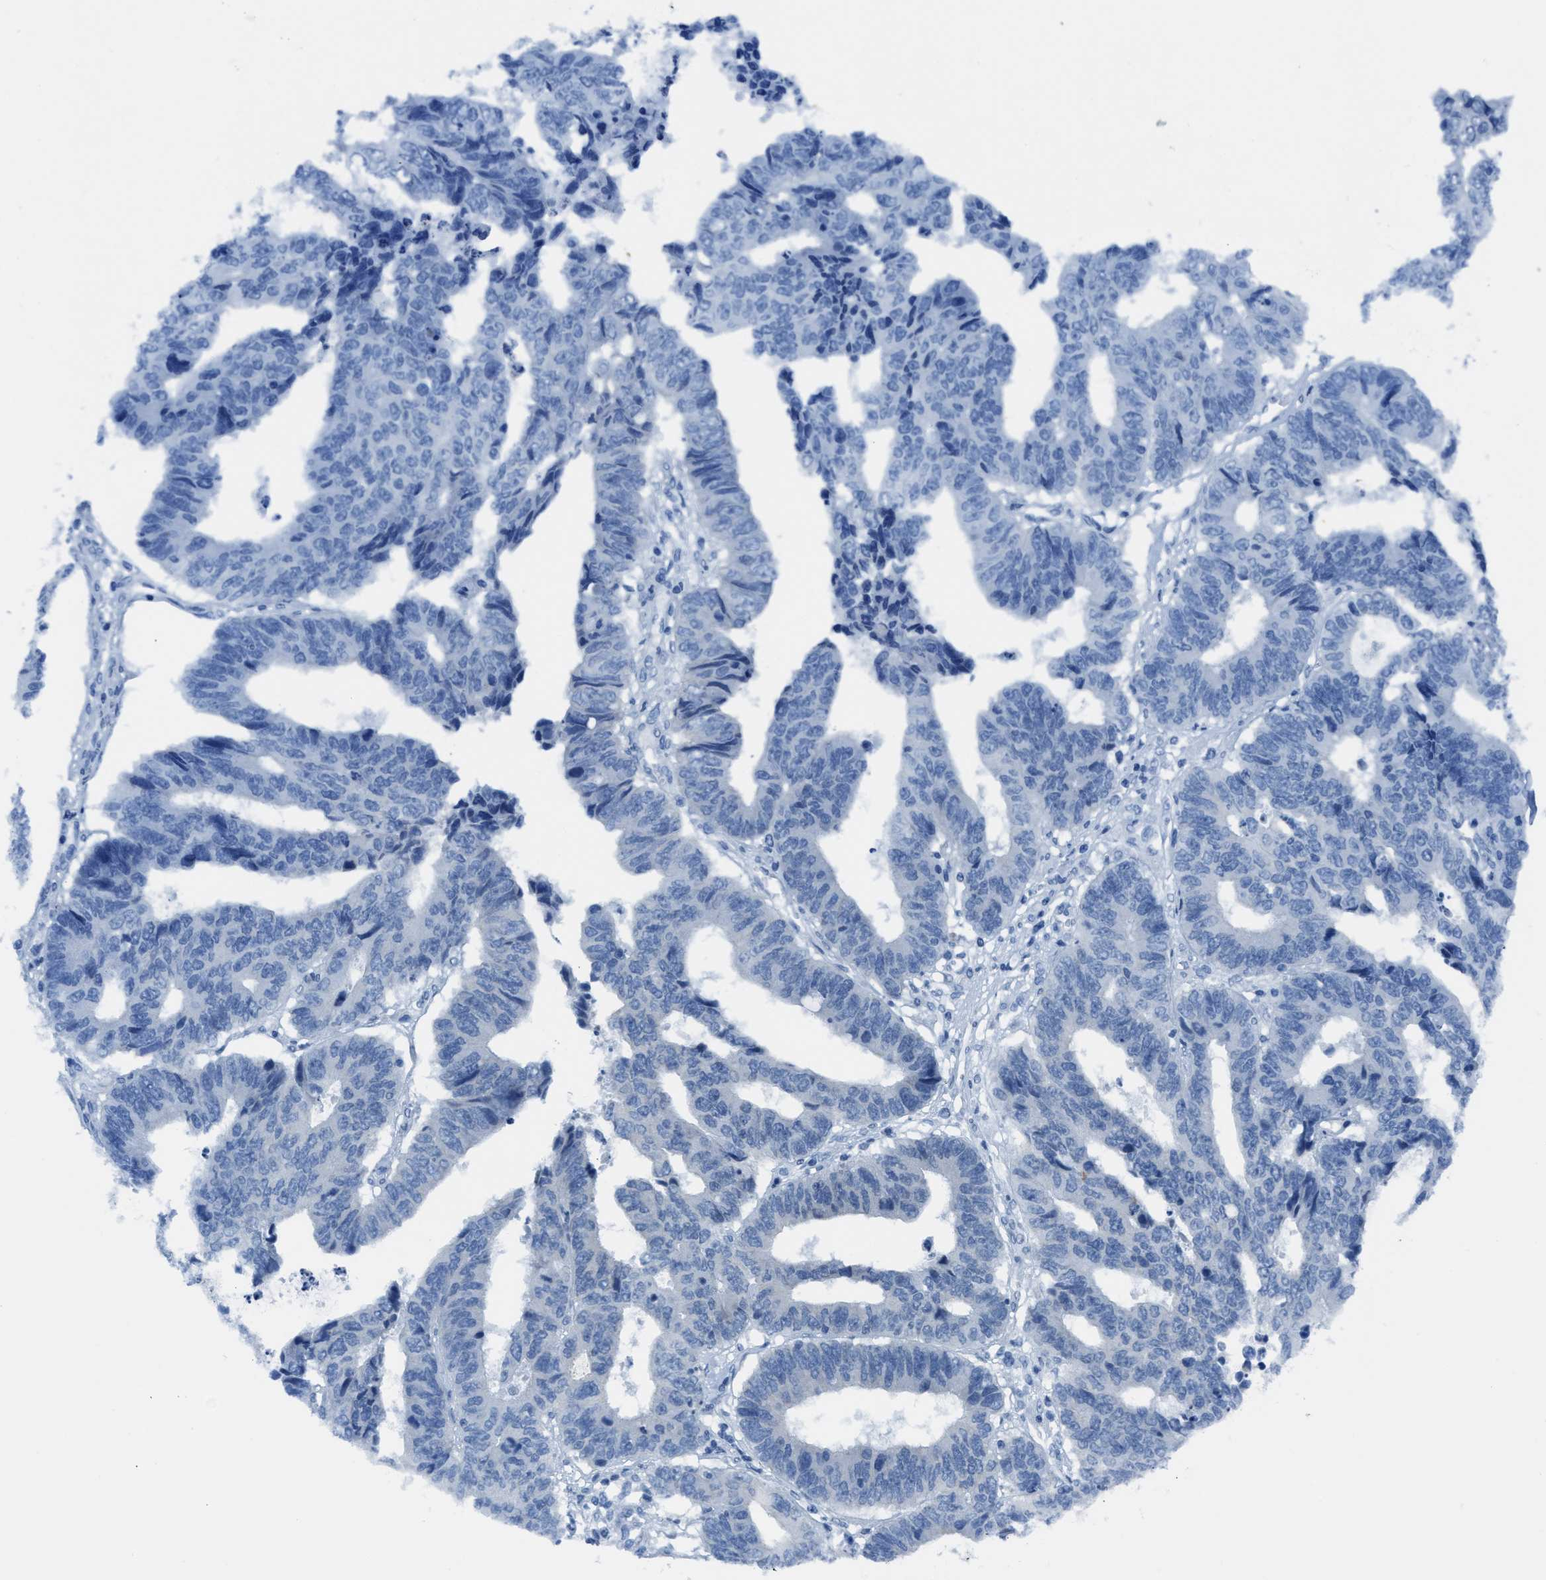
{"staining": {"intensity": "negative", "quantity": "none", "location": "none"}, "tissue": "colorectal cancer", "cell_type": "Tumor cells", "image_type": "cancer", "snomed": [{"axis": "morphology", "description": "Adenocarcinoma, NOS"}, {"axis": "topography", "description": "Rectum"}], "caption": "Image shows no significant protein staining in tumor cells of adenocarcinoma (colorectal).", "gene": "ASZ1", "patient": {"sex": "male", "age": 84}}